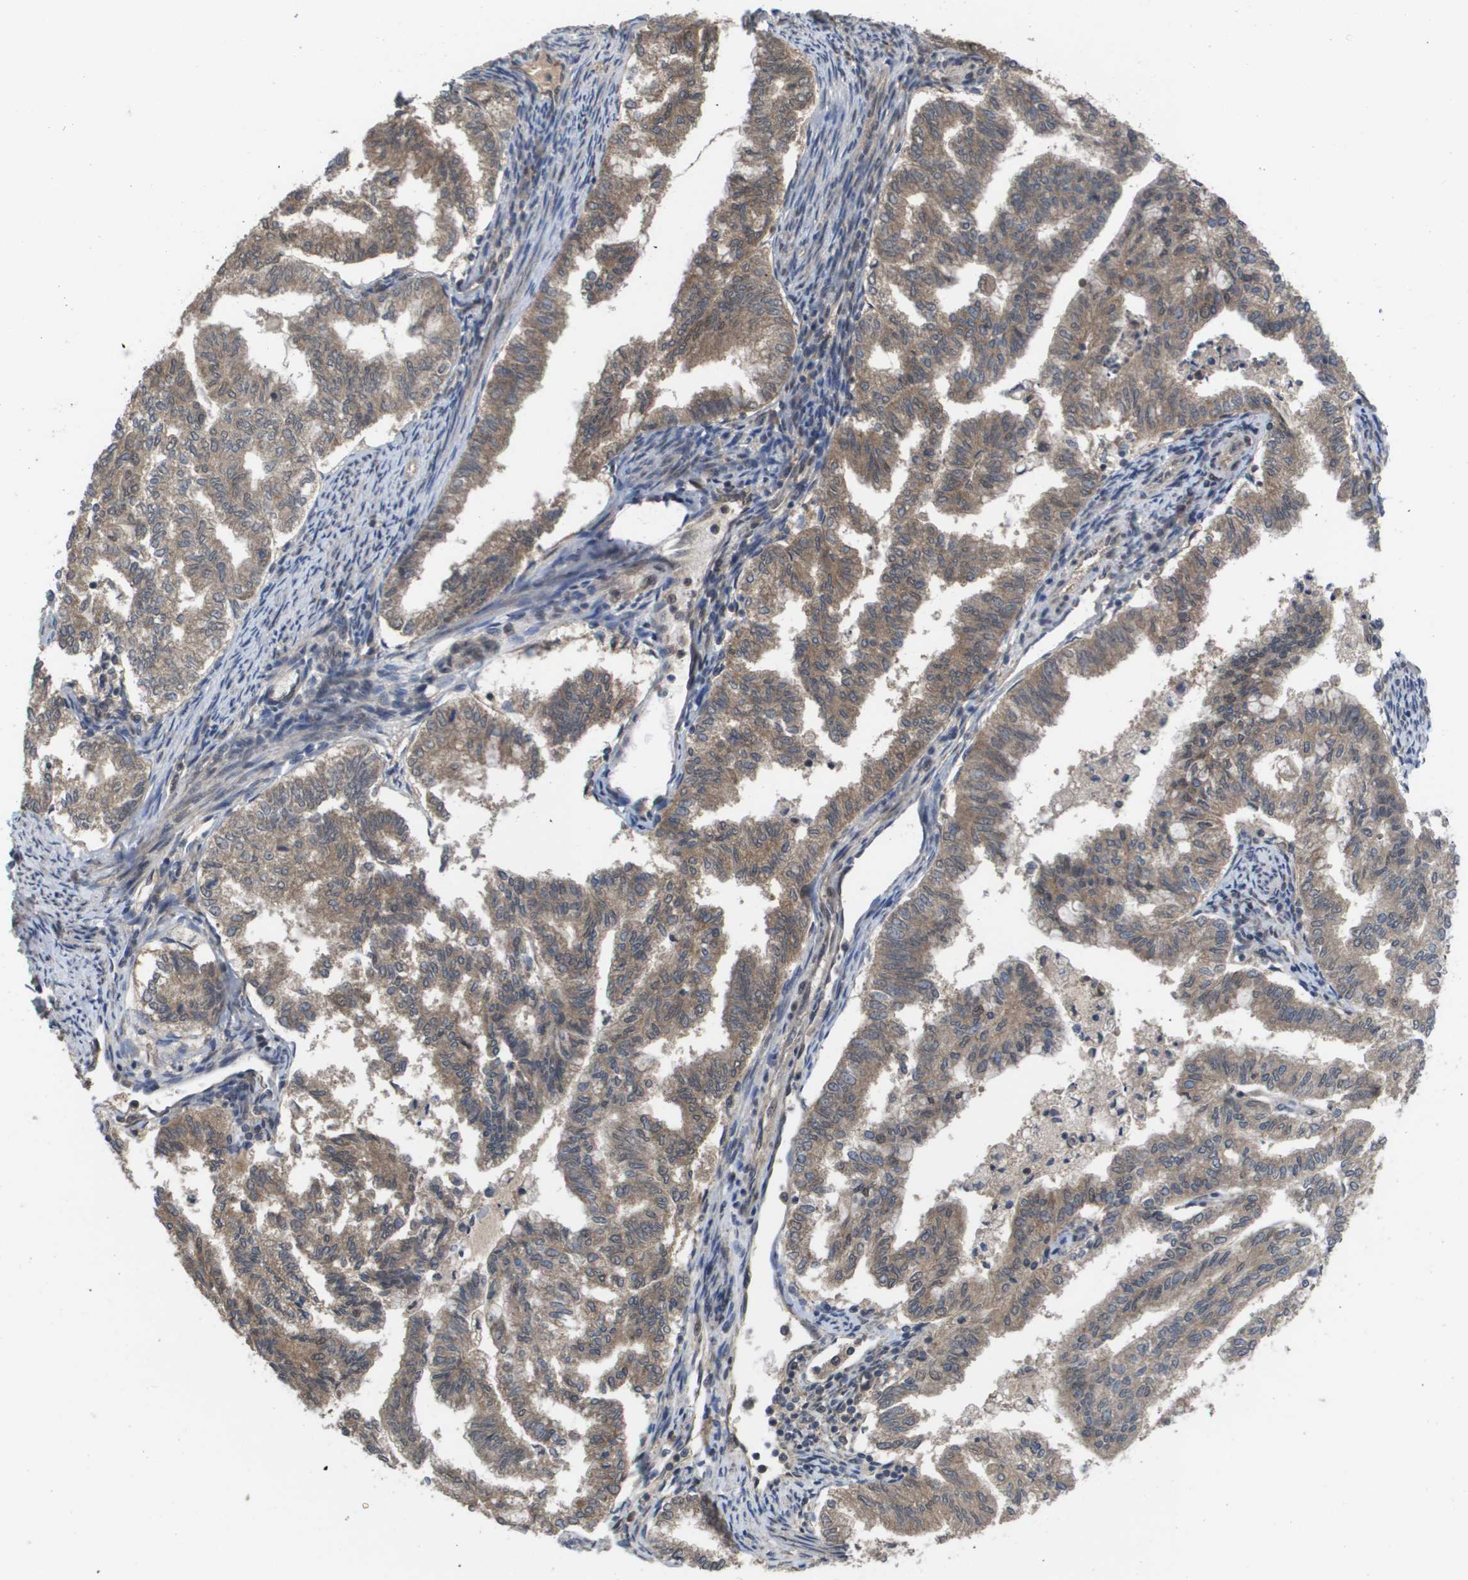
{"staining": {"intensity": "moderate", "quantity": ">75%", "location": "cytoplasmic/membranous"}, "tissue": "endometrial cancer", "cell_type": "Tumor cells", "image_type": "cancer", "snomed": [{"axis": "morphology", "description": "Adenocarcinoma, NOS"}, {"axis": "topography", "description": "Endometrium"}], "caption": "Tumor cells display medium levels of moderate cytoplasmic/membranous positivity in about >75% of cells in human endometrial cancer (adenocarcinoma).", "gene": "AMBRA1", "patient": {"sex": "female", "age": 79}}